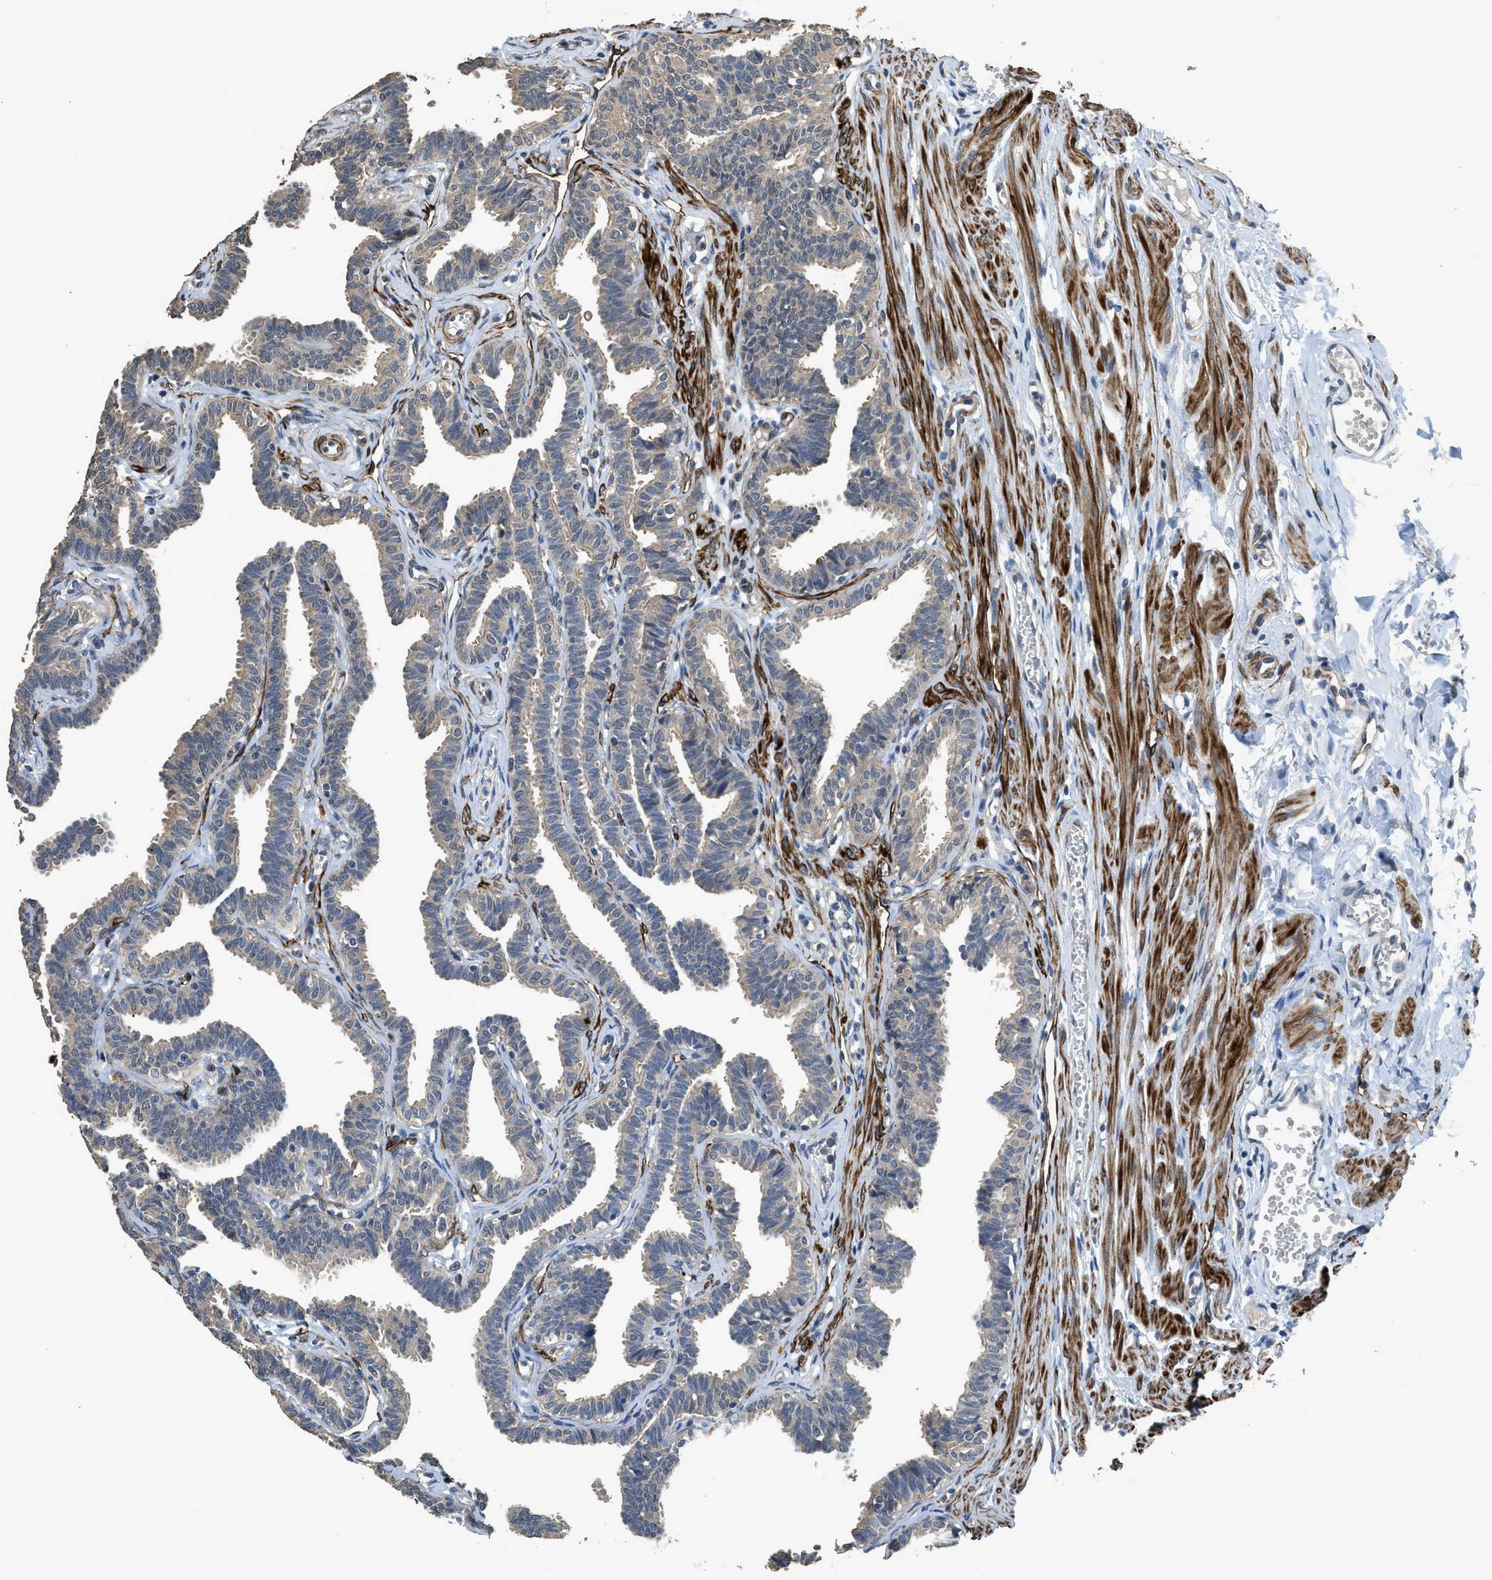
{"staining": {"intensity": "negative", "quantity": "none", "location": "none"}, "tissue": "fallopian tube", "cell_type": "Glandular cells", "image_type": "normal", "snomed": [{"axis": "morphology", "description": "Normal tissue, NOS"}, {"axis": "topography", "description": "Fallopian tube"}, {"axis": "topography", "description": "Ovary"}], "caption": "Human fallopian tube stained for a protein using immunohistochemistry reveals no positivity in glandular cells.", "gene": "SYNM", "patient": {"sex": "female", "age": 23}}